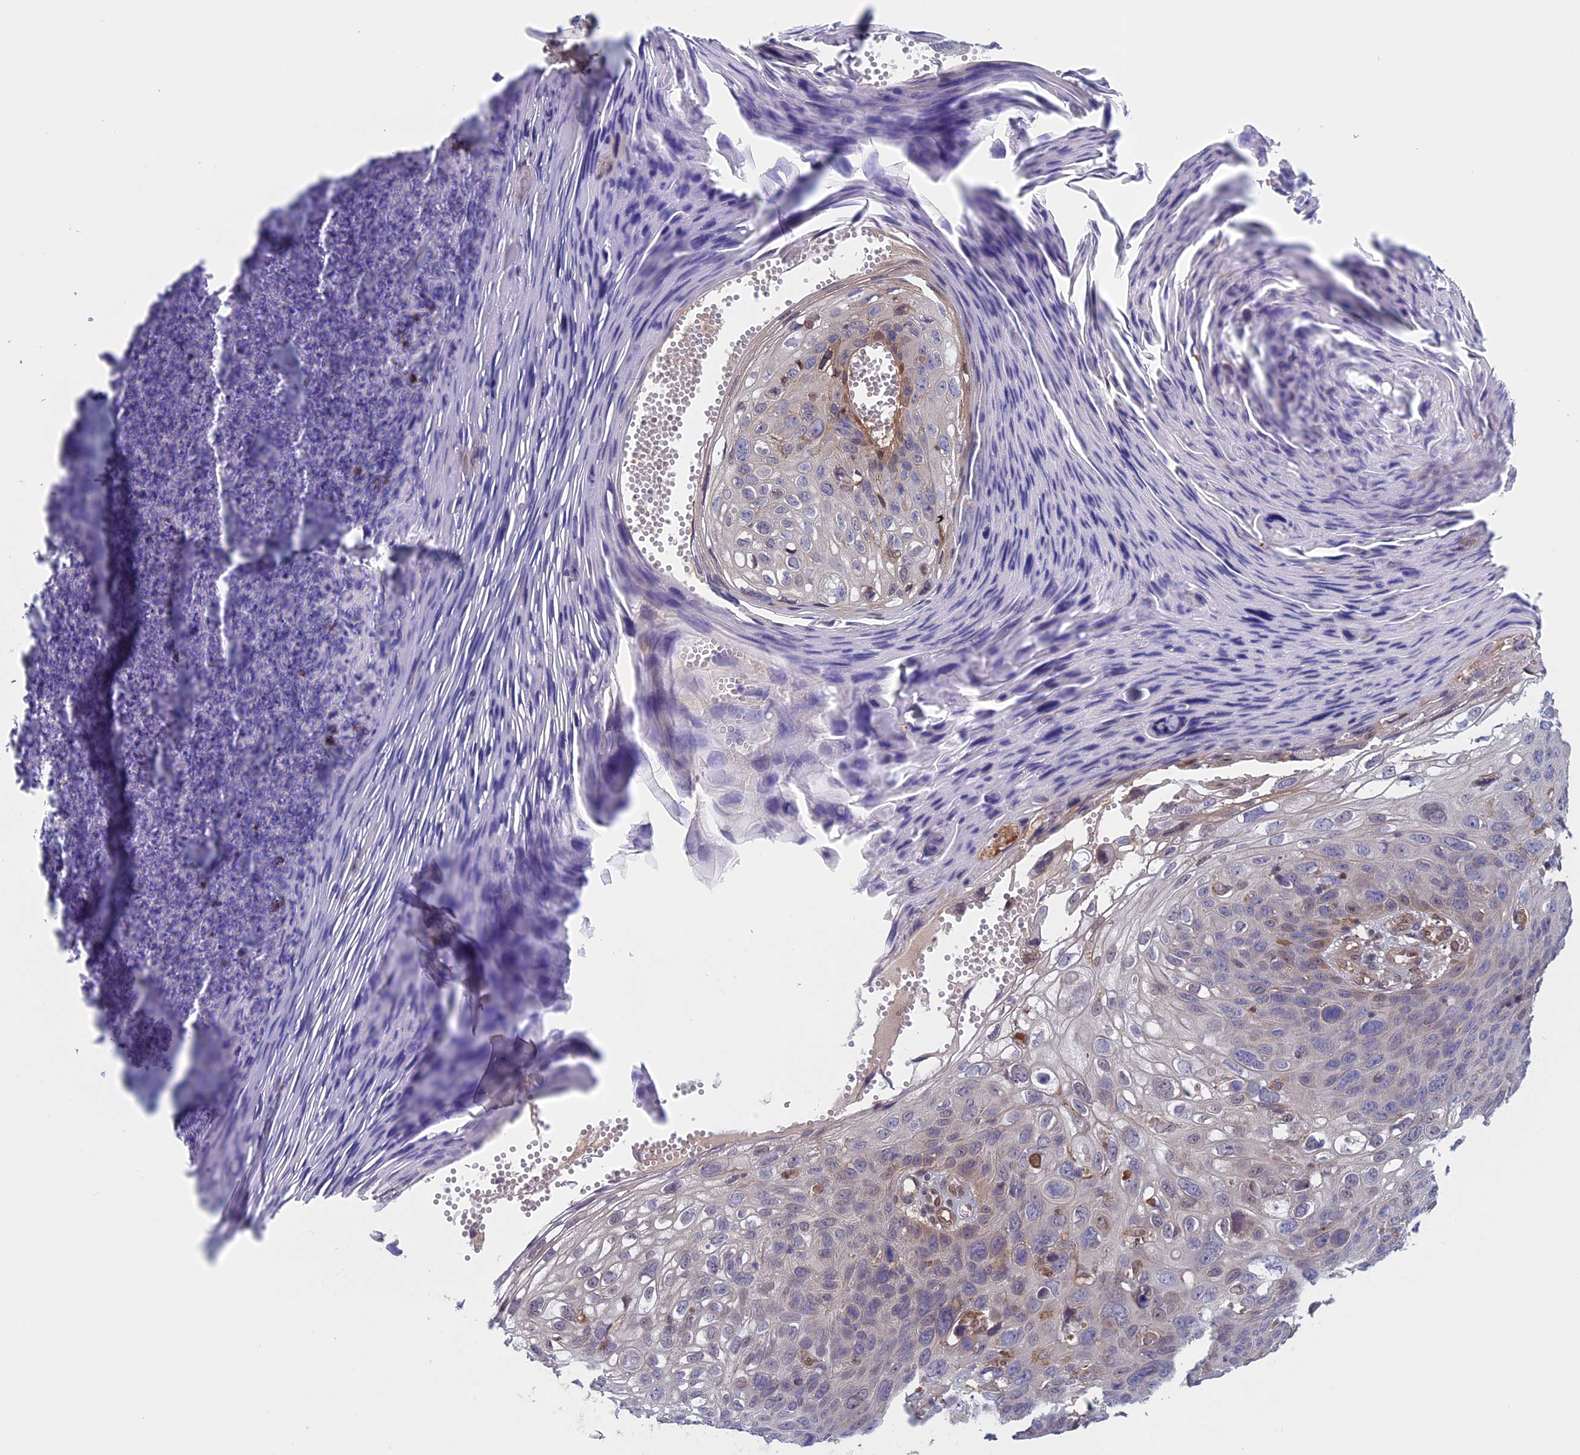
{"staining": {"intensity": "weak", "quantity": "<25%", "location": "nuclear"}, "tissue": "skin cancer", "cell_type": "Tumor cells", "image_type": "cancer", "snomed": [{"axis": "morphology", "description": "Squamous cell carcinoma, NOS"}, {"axis": "topography", "description": "Skin"}], "caption": "This is an immunohistochemistry photomicrograph of human squamous cell carcinoma (skin). There is no expression in tumor cells.", "gene": "FADS1", "patient": {"sex": "female", "age": 90}}